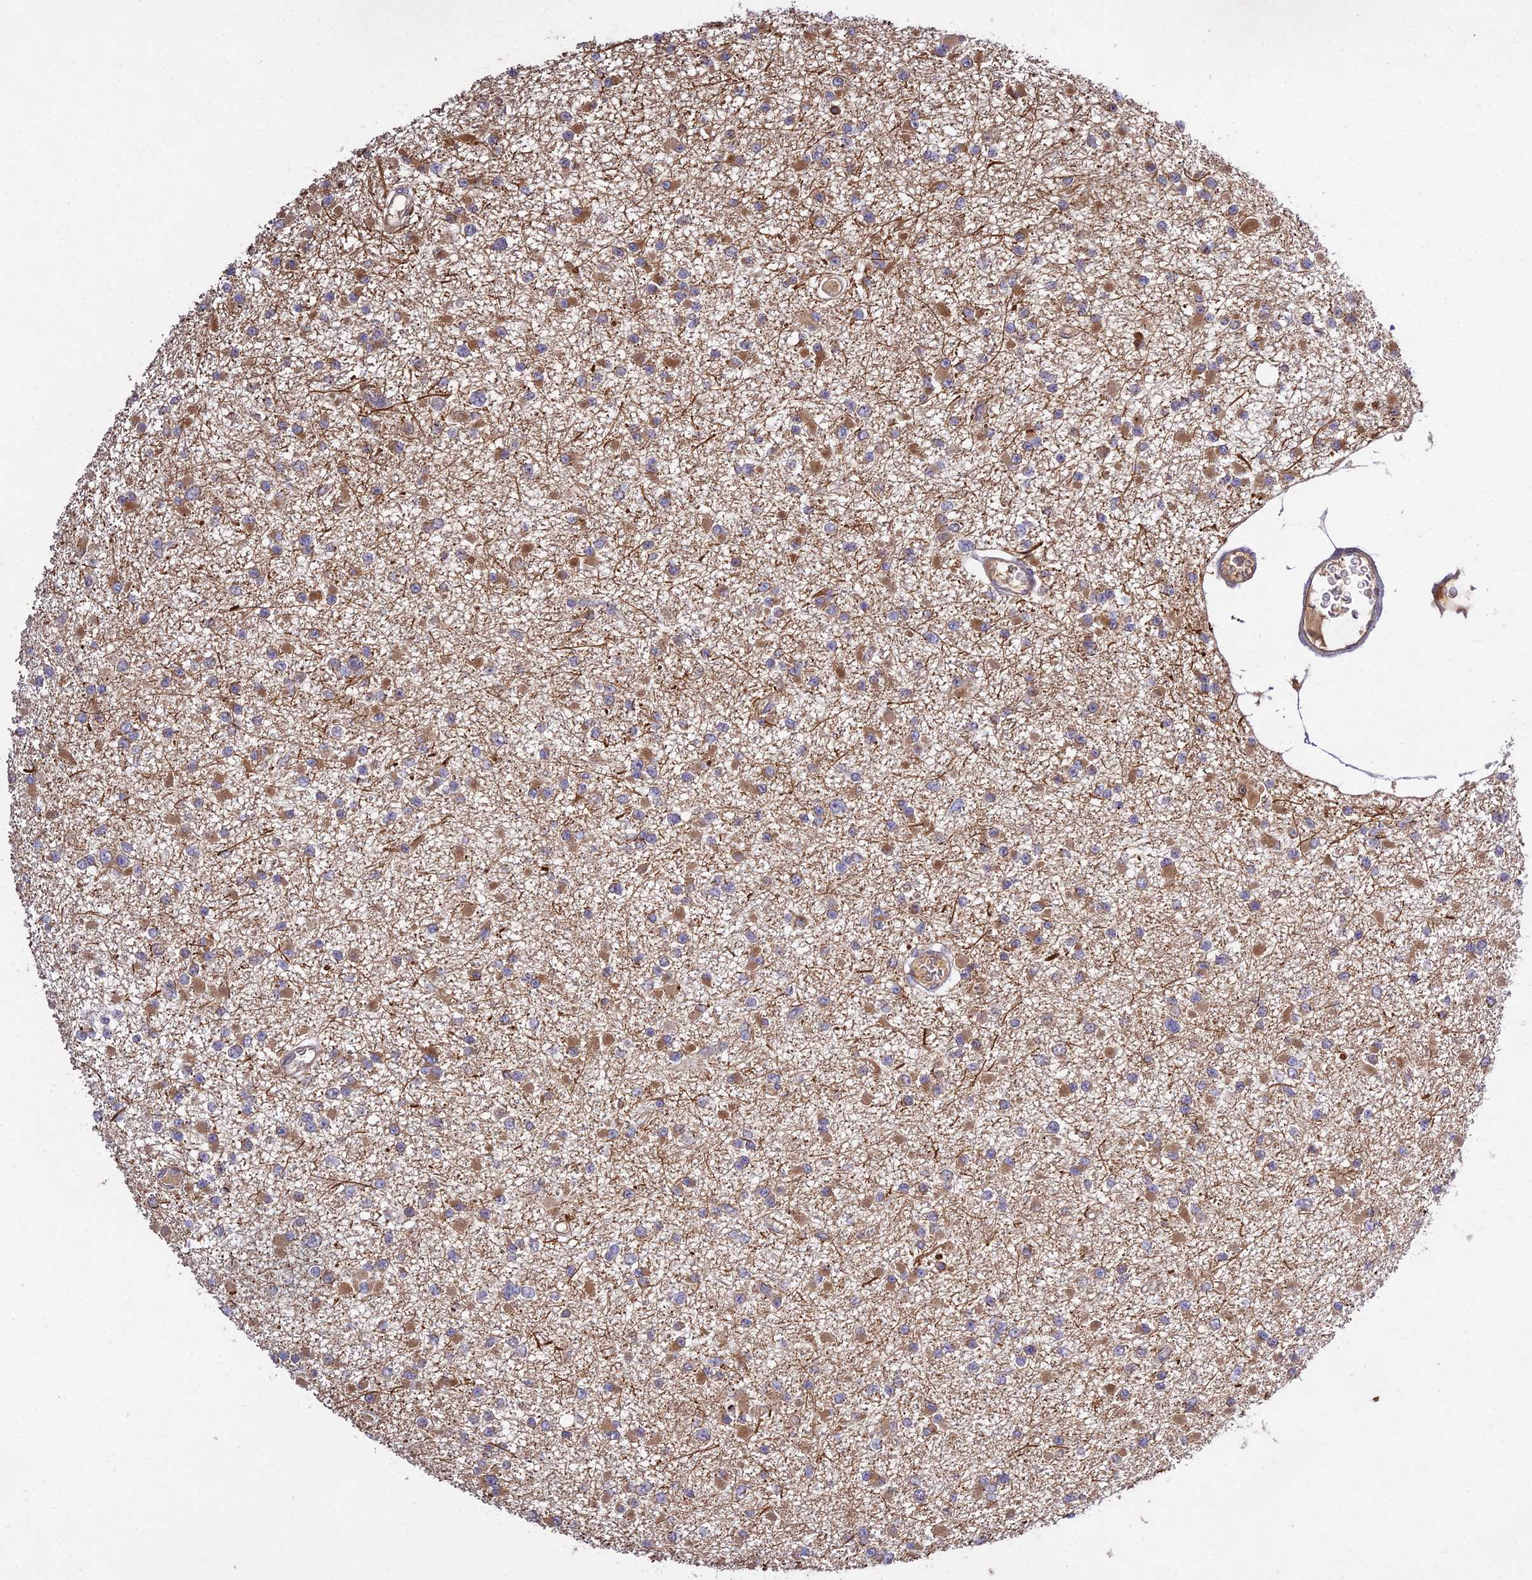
{"staining": {"intensity": "moderate", "quantity": "<25%", "location": "cytoplasmic/membranous"}, "tissue": "glioma", "cell_type": "Tumor cells", "image_type": "cancer", "snomed": [{"axis": "morphology", "description": "Glioma, malignant, Low grade"}, {"axis": "topography", "description": "Brain"}], "caption": "Immunohistochemical staining of glioma shows moderate cytoplasmic/membranous protein staining in approximately <25% of tumor cells. (DAB = brown stain, brightfield microscopy at high magnification).", "gene": "GRTP1", "patient": {"sex": "female", "age": 22}}